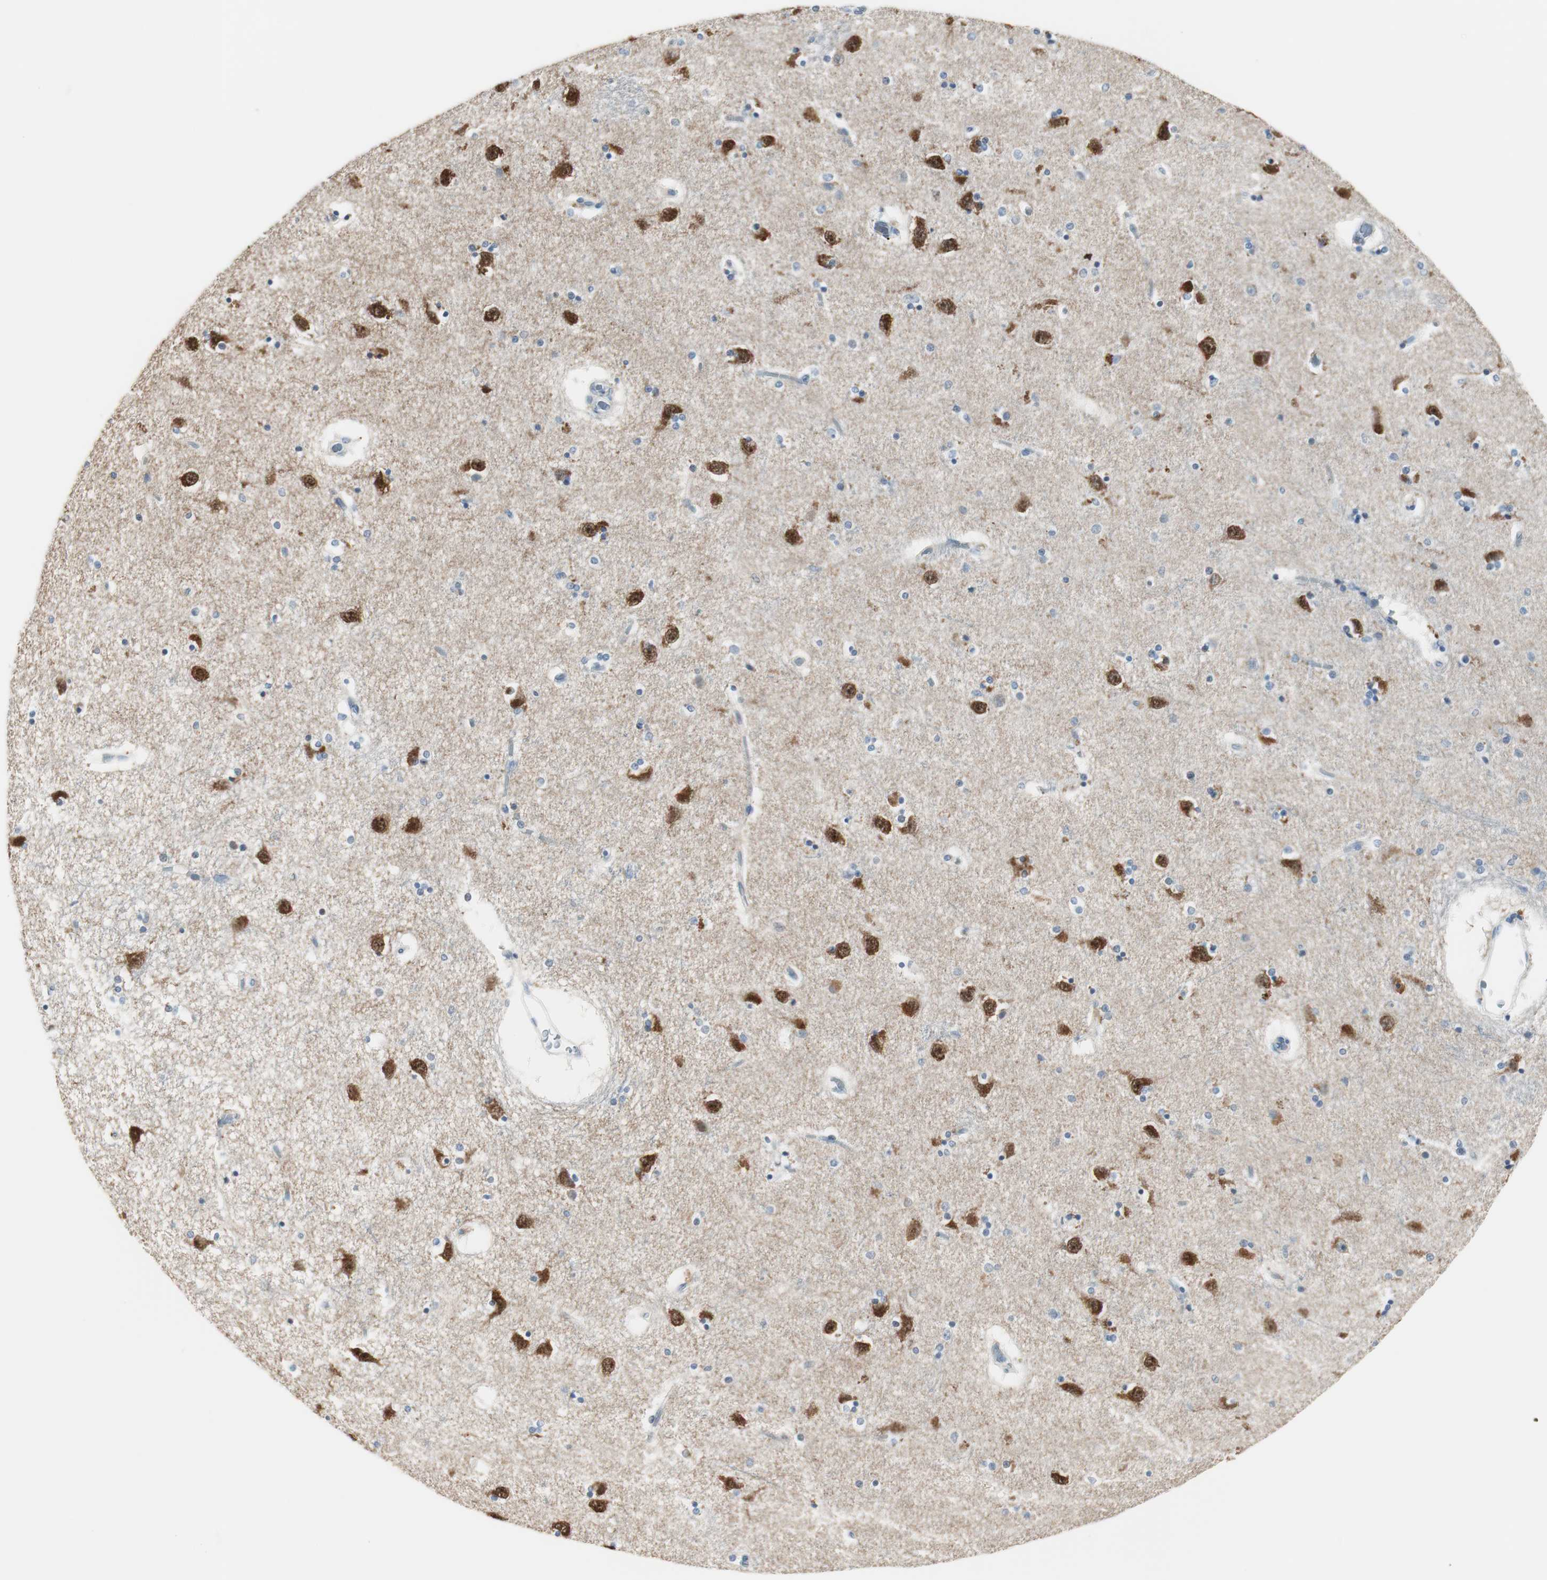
{"staining": {"intensity": "negative", "quantity": "none", "location": "none"}, "tissue": "caudate", "cell_type": "Glial cells", "image_type": "normal", "snomed": [{"axis": "morphology", "description": "Normal tissue, NOS"}, {"axis": "topography", "description": "Lateral ventricle wall"}], "caption": "A micrograph of human caudate is negative for staining in glial cells. (DAB IHC with hematoxylin counter stain).", "gene": "DLG4", "patient": {"sex": "female", "age": 54}}